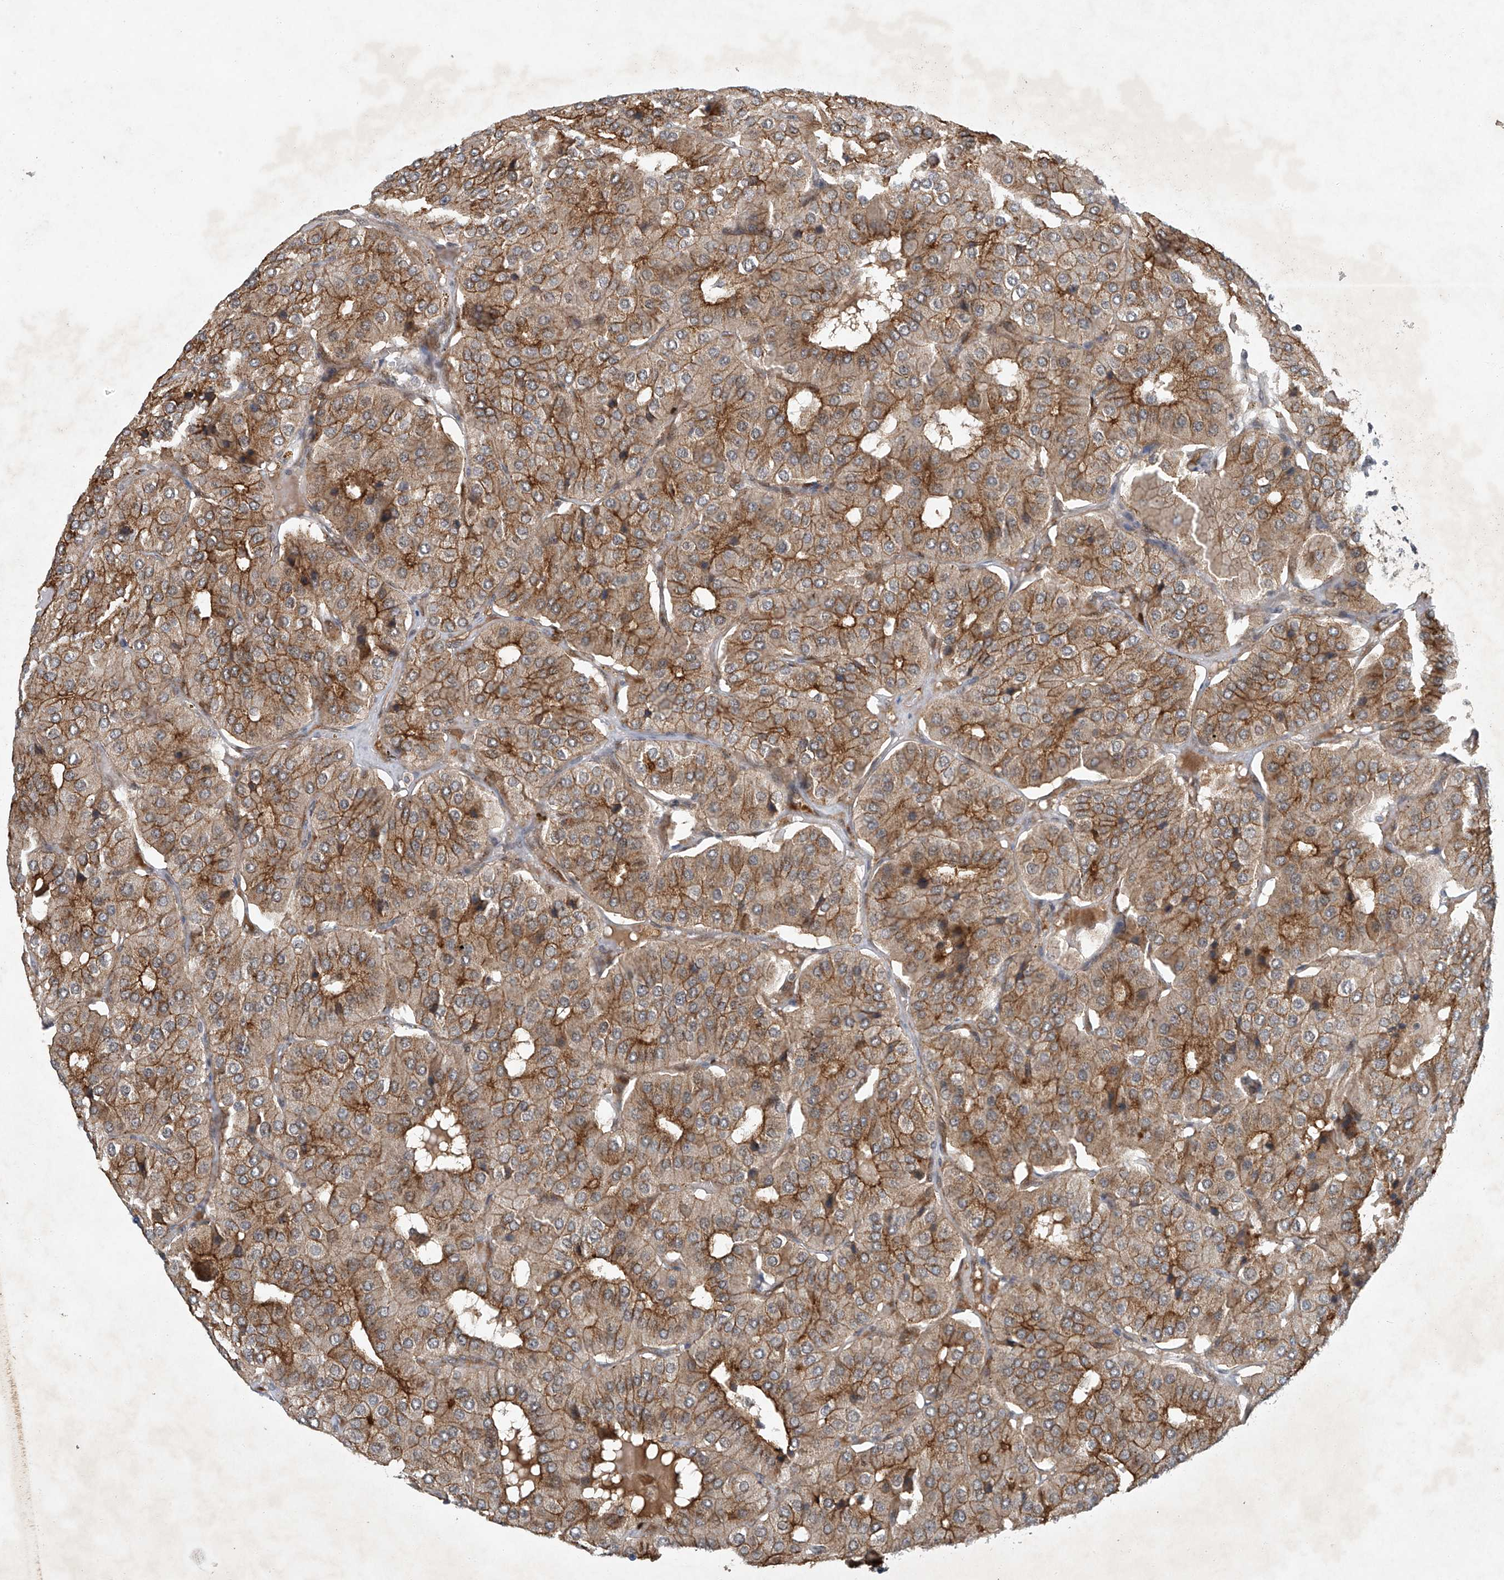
{"staining": {"intensity": "moderate", "quantity": ">75%", "location": "cytoplasmic/membranous"}, "tissue": "parathyroid gland", "cell_type": "Glandular cells", "image_type": "normal", "snomed": [{"axis": "morphology", "description": "Normal tissue, NOS"}, {"axis": "morphology", "description": "Adenoma, NOS"}, {"axis": "topography", "description": "Parathyroid gland"}], "caption": "The image shows staining of normal parathyroid gland, revealing moderate cytoplasmic/membranous protein expression (brown color) within glandular cells.", "gene": "TAF8", "patient": {"sex": "female", "age": 86}}